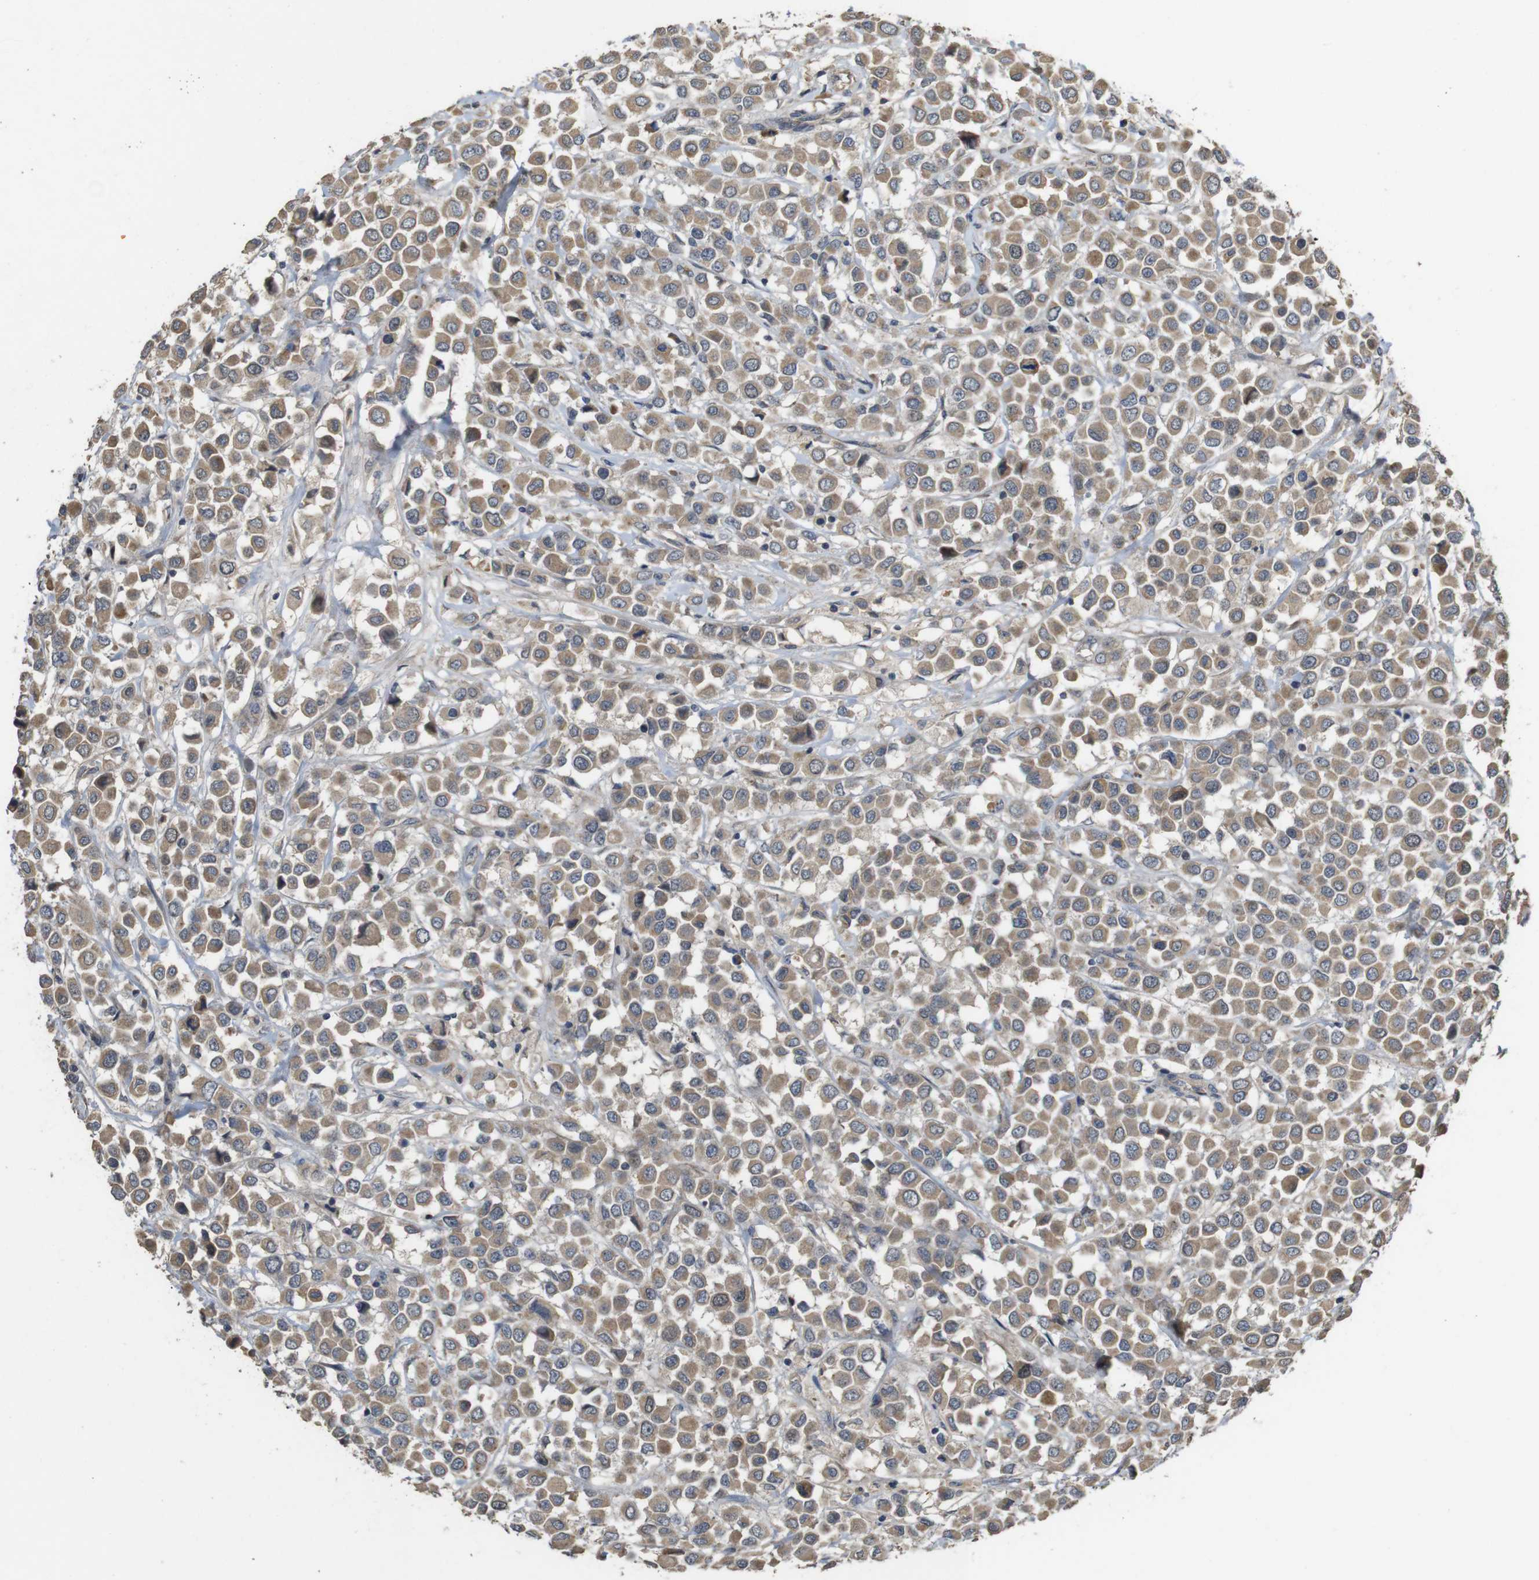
{"staining": {"intensity": "moderate", "quantity": ">75%", "location": "cytoplasmic/membranous"}, "tissue": "breast cancer", "cell_type": "Tumor cells", "image_type": "cancer", "snomed": [{"axis": "morphology", "description": "Duct carcinoma"}, {"axis": "topography", "description": "Breast"}], "caption": "This is a histology image of immunohistochemistry staining of invasive ductal carcinoma (breast), which shows moderate expression in the cytoplasmic/membranous of tumor cells.", "gene": "PCDHB10", "patient": {"sex": "female", "age": 61}}